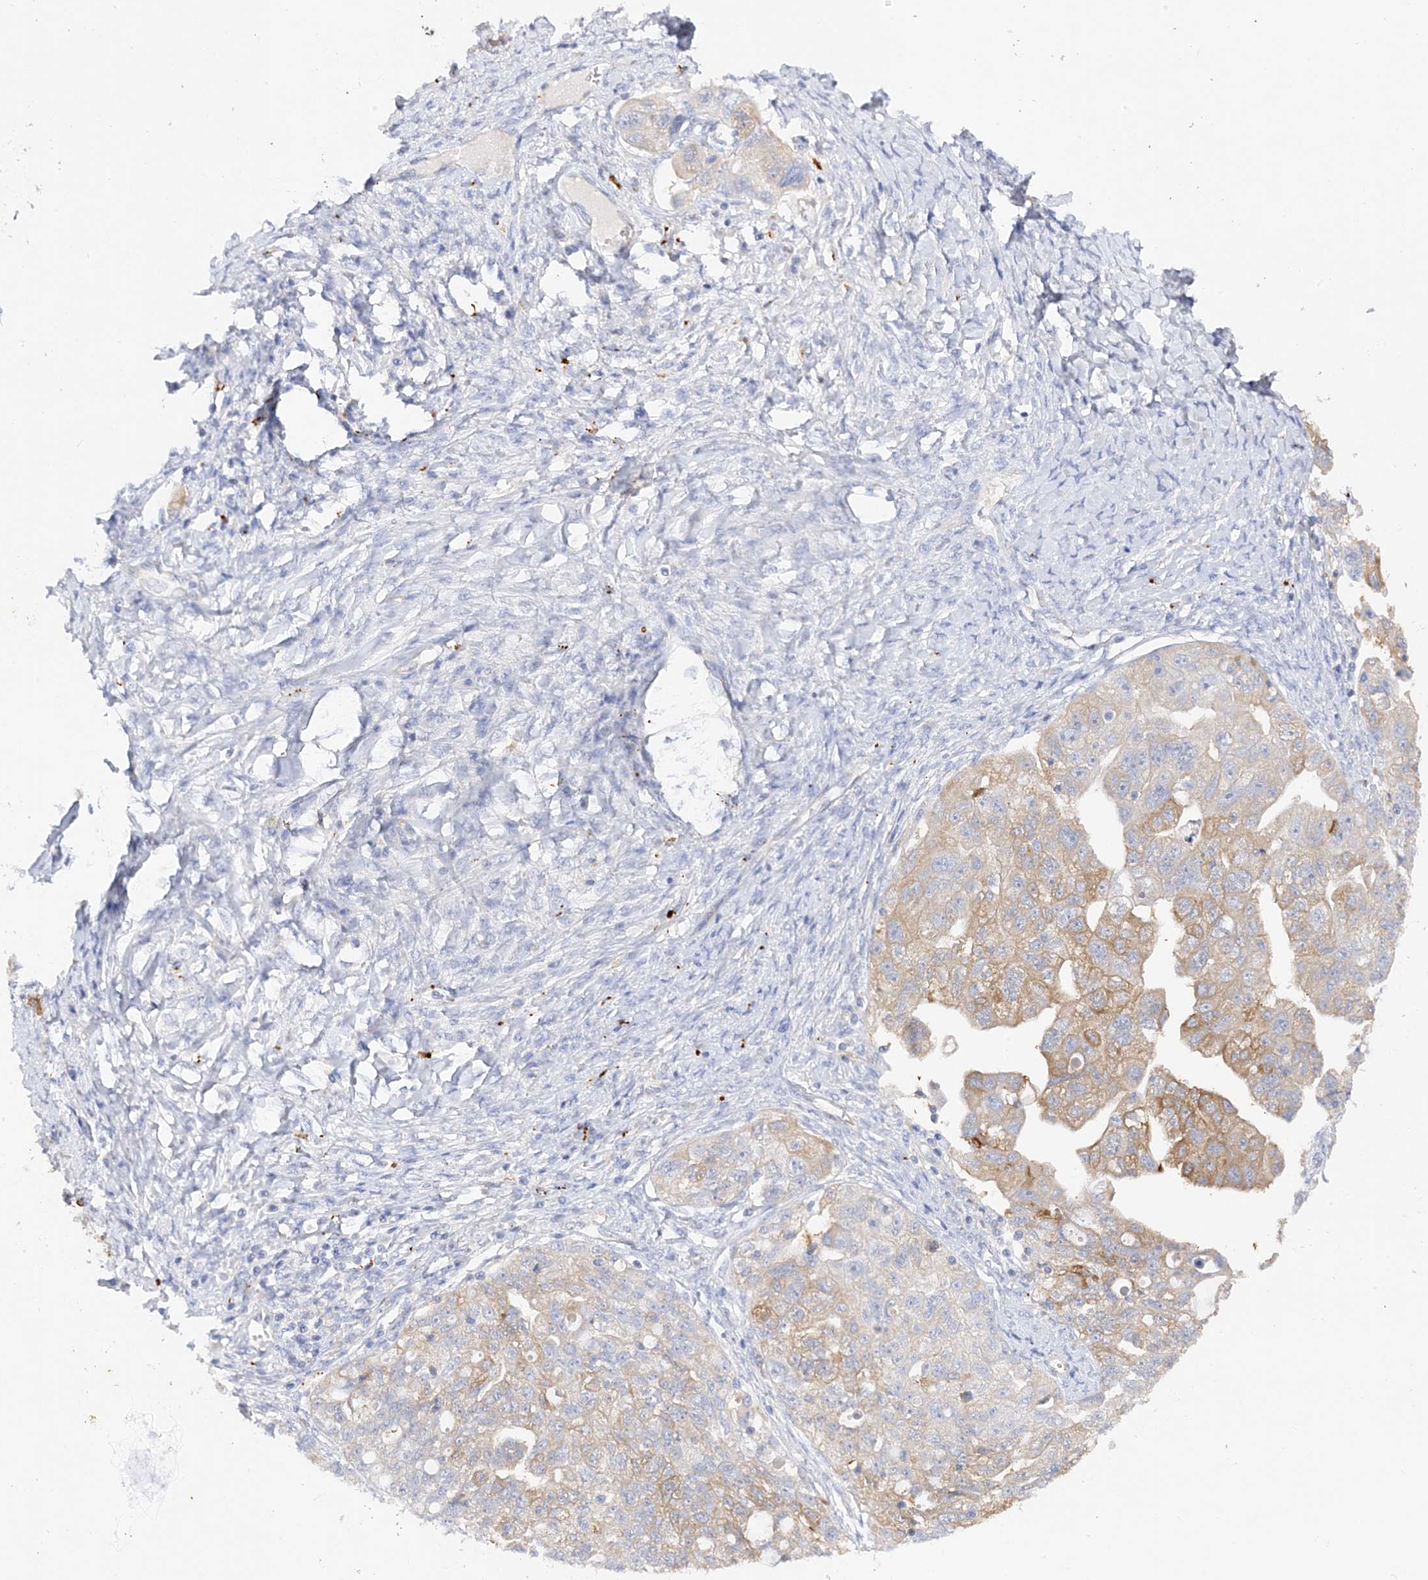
{"staining": {"intensity": "moderate", "quantity": "25%-75%", "location": "cytoplasmic/membranous"}, "tissue": "ovarian cancer", "cell_type": "Tumor cells", "image_type": "cancer", "snomed": [{"axis": "morphology", "description": "Carcinoma, NOS"}, {"axis": "morphology", "description": "Cystadenocarcinoma, serous, NOS"}, {"axis": "topography", "description": "Ovary"}], "caption": "Ovarian cancer was stained to show a protein in brown. There is medium levels of moderate cytoplasmic/membranous staining in about 25%-75% of tumor cells.", "gene": "ARV1", "patient": {"sex": "female", "age": 69}}